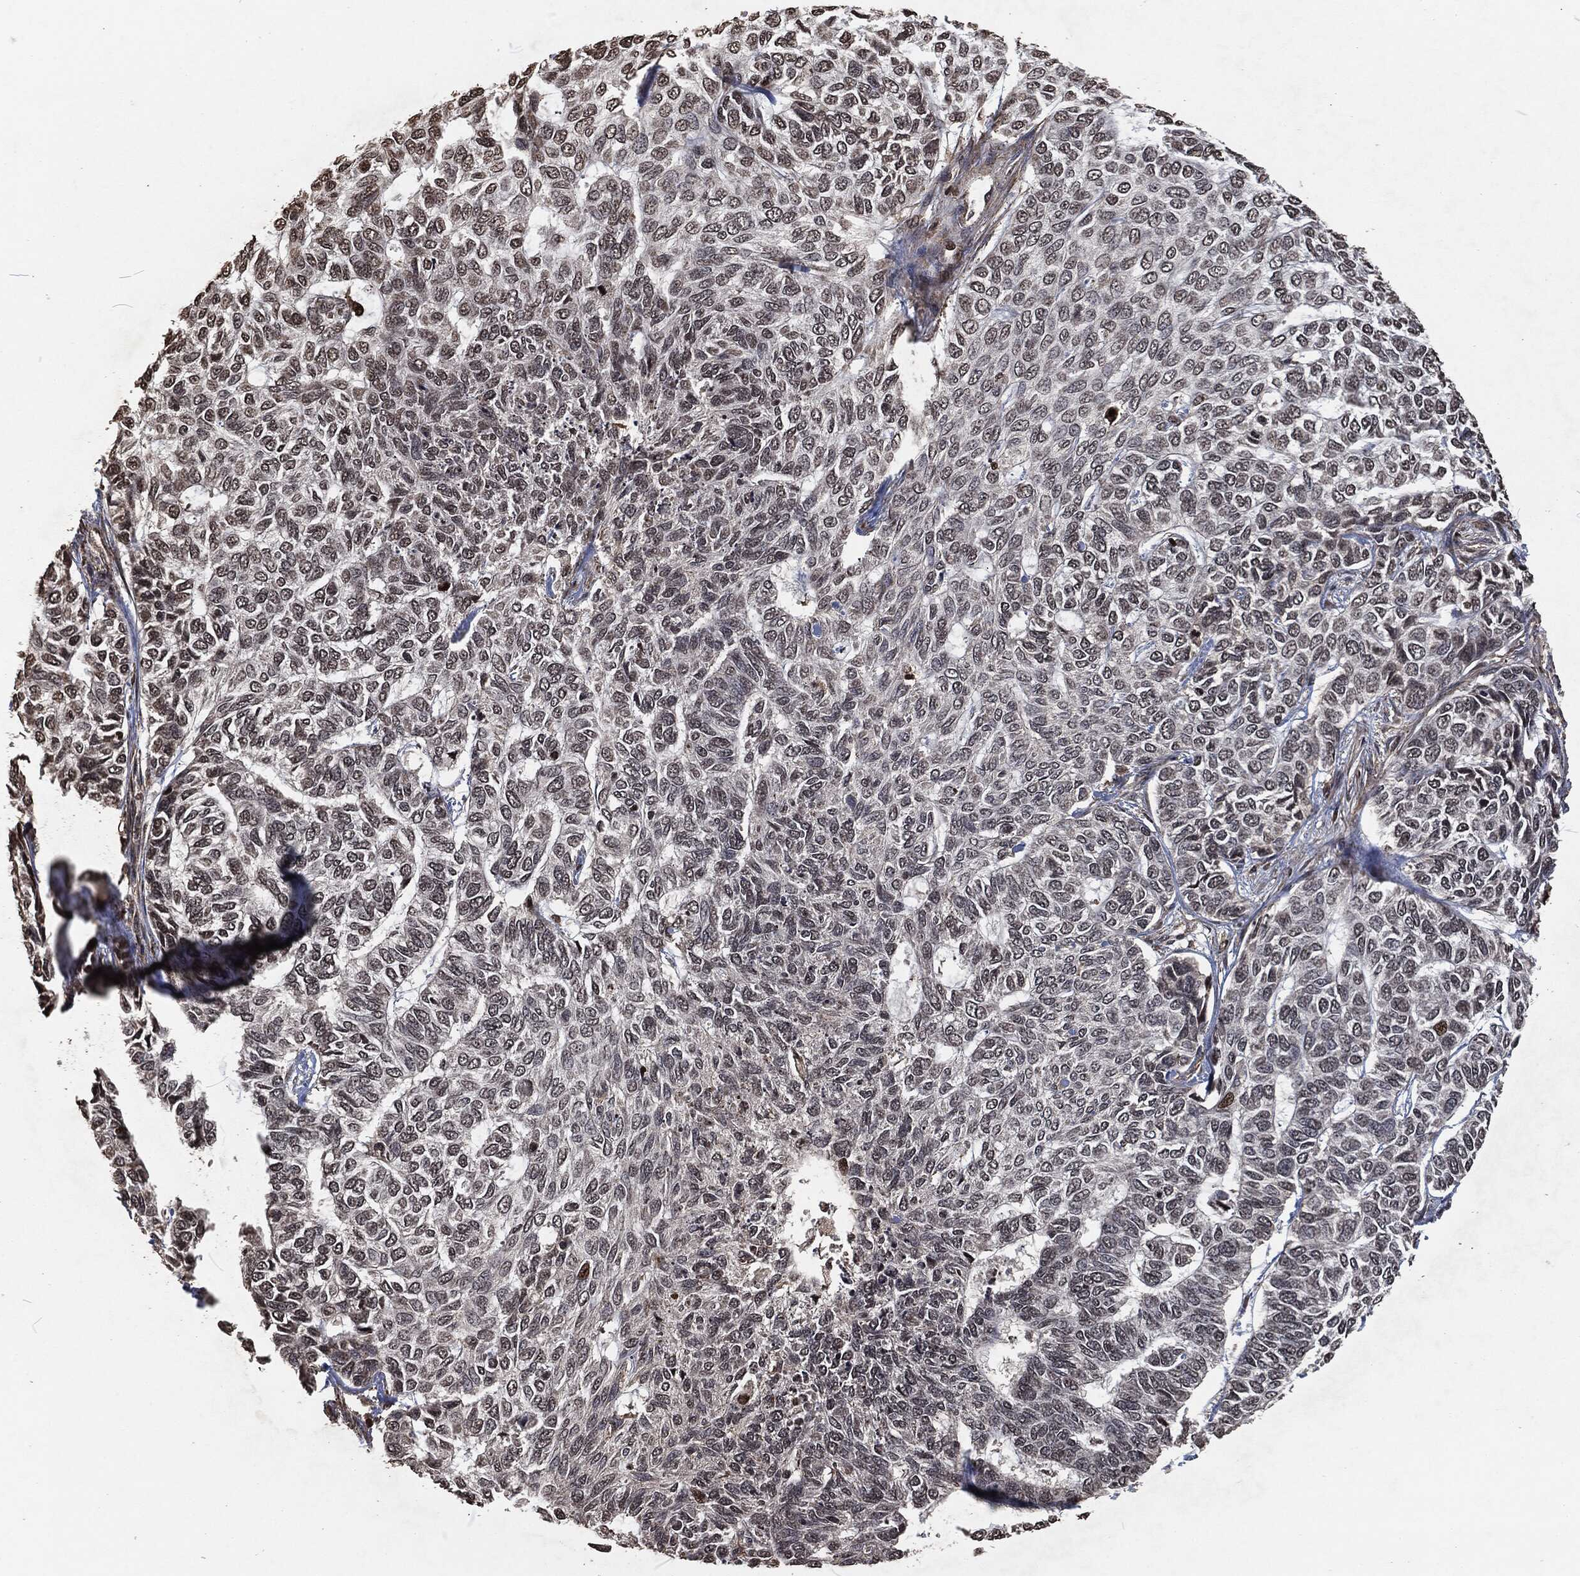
{"staining": {"intensity": "moderate", "quantity": "<25%", "location": "nuclear"}, "tissue": "skin cancer", "cell_type": "Tumor cells", "image_type": "cancer", "snomed": [{"axis": "morphology", "description": "Basal cell carcinoma"}, {"axis": "topography", "description": "Skin"}], "caption": "Immunohistochemistry (IHC) (DAB) staining of skin cancer (basal cell carcinoma) displays moderate nuclear protein expression in about <25% of tumor cells. Nuclei are stained in blue.", "gene": "SNAI1", "patient": {"sex": "female", "age": 65}}